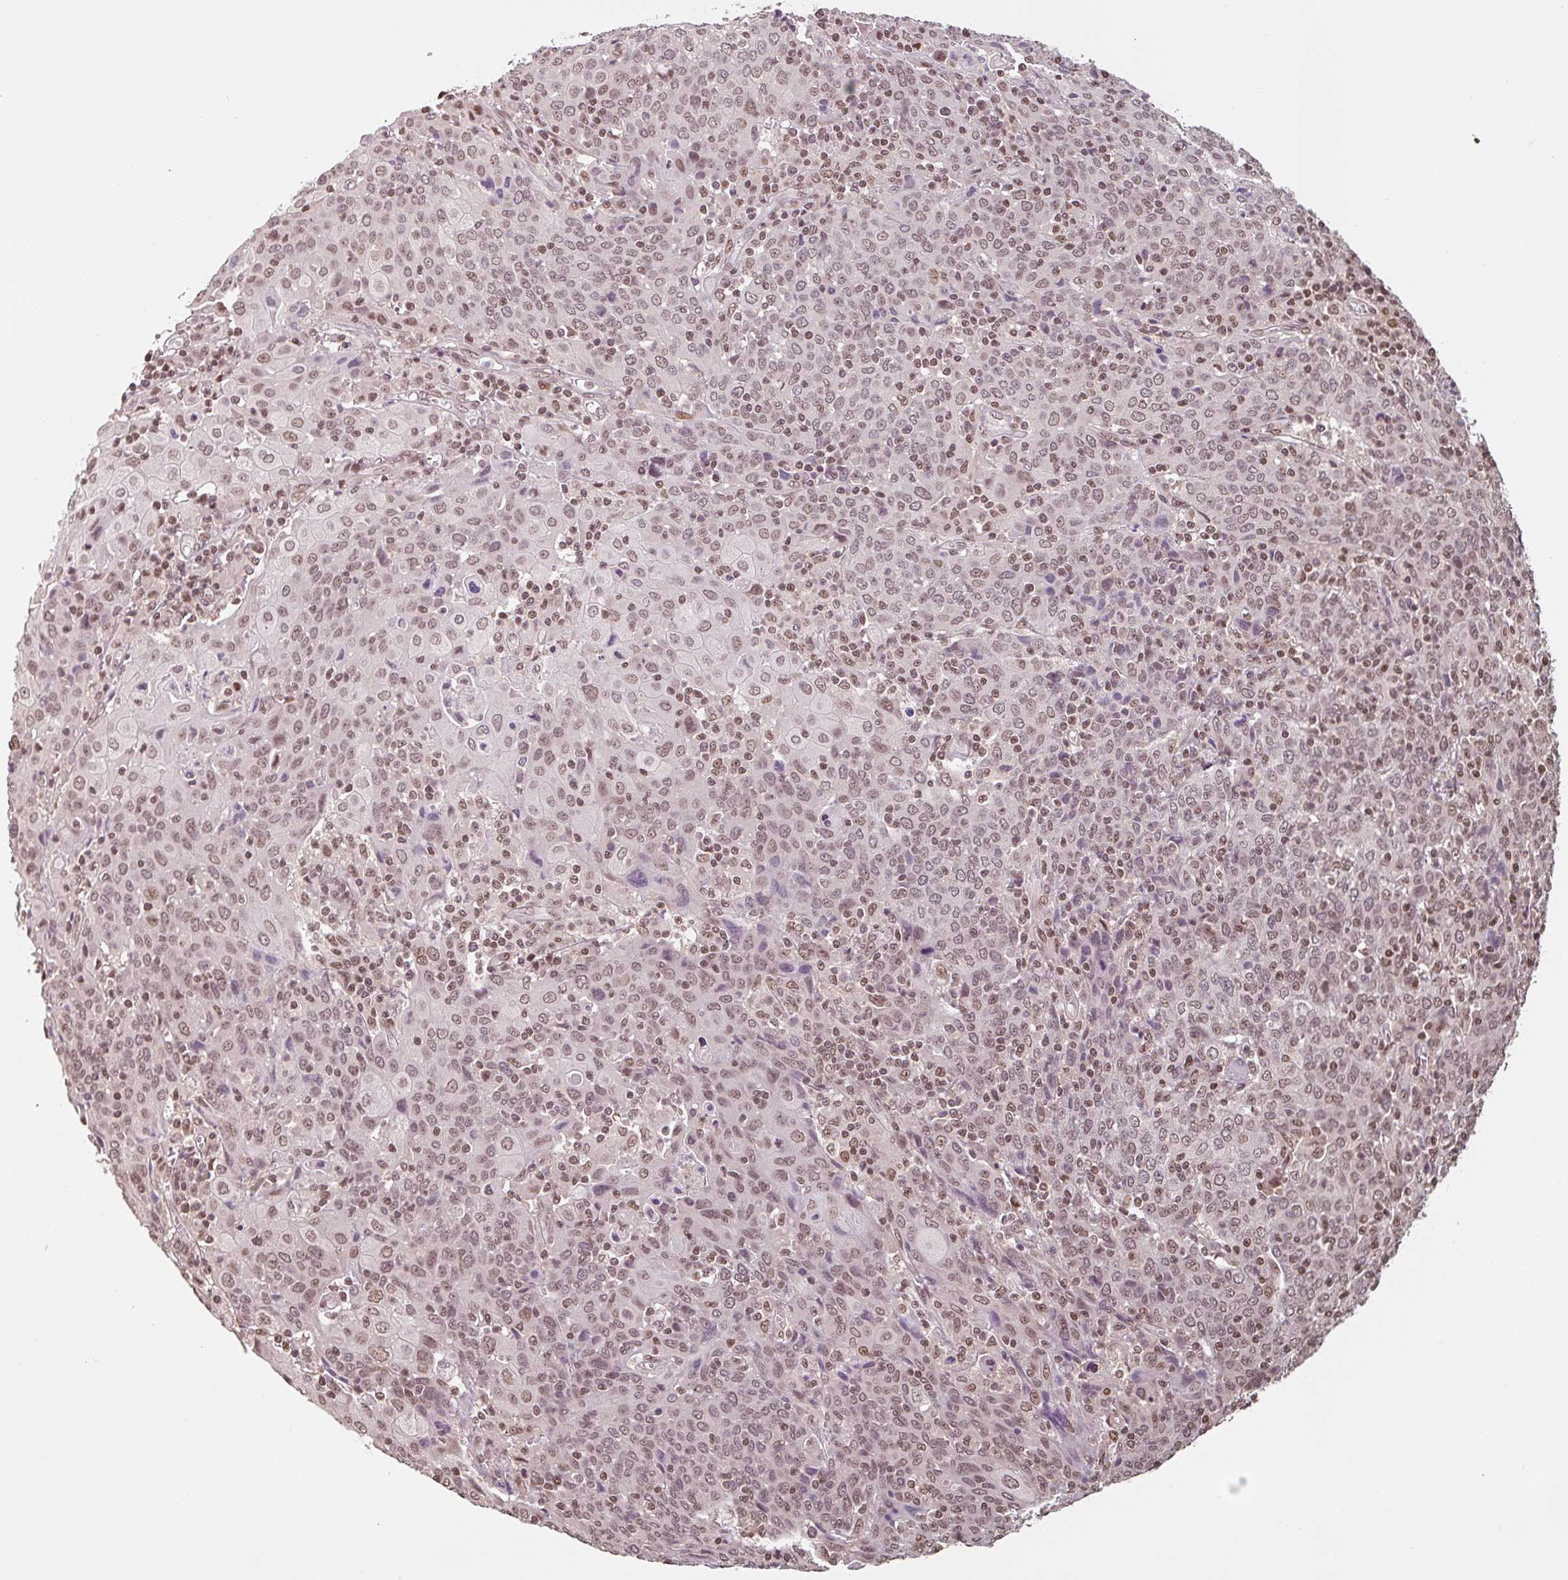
{"staining": {"intensity": "weak", "quantity": ">75%", "location": "nuclear"}, "tissue": "cervical cancer", "cell_type": "Tumor cells", "image_type": "cancer", "snomed": [{"axis": "morphology", "description": "Squamous cell carcinoma, NOS"}, {"axis": "topography", "description": "Cervix"}], "caption": "IHC photomicrograph of human squamous cell carcinoma (cervical) stained for a protein (brown), which reveals low levels of weak nuclear positivity in about >75% of tumor cells.", "gene": "DR1", "patient": {"sex": "female", "age": 67}}